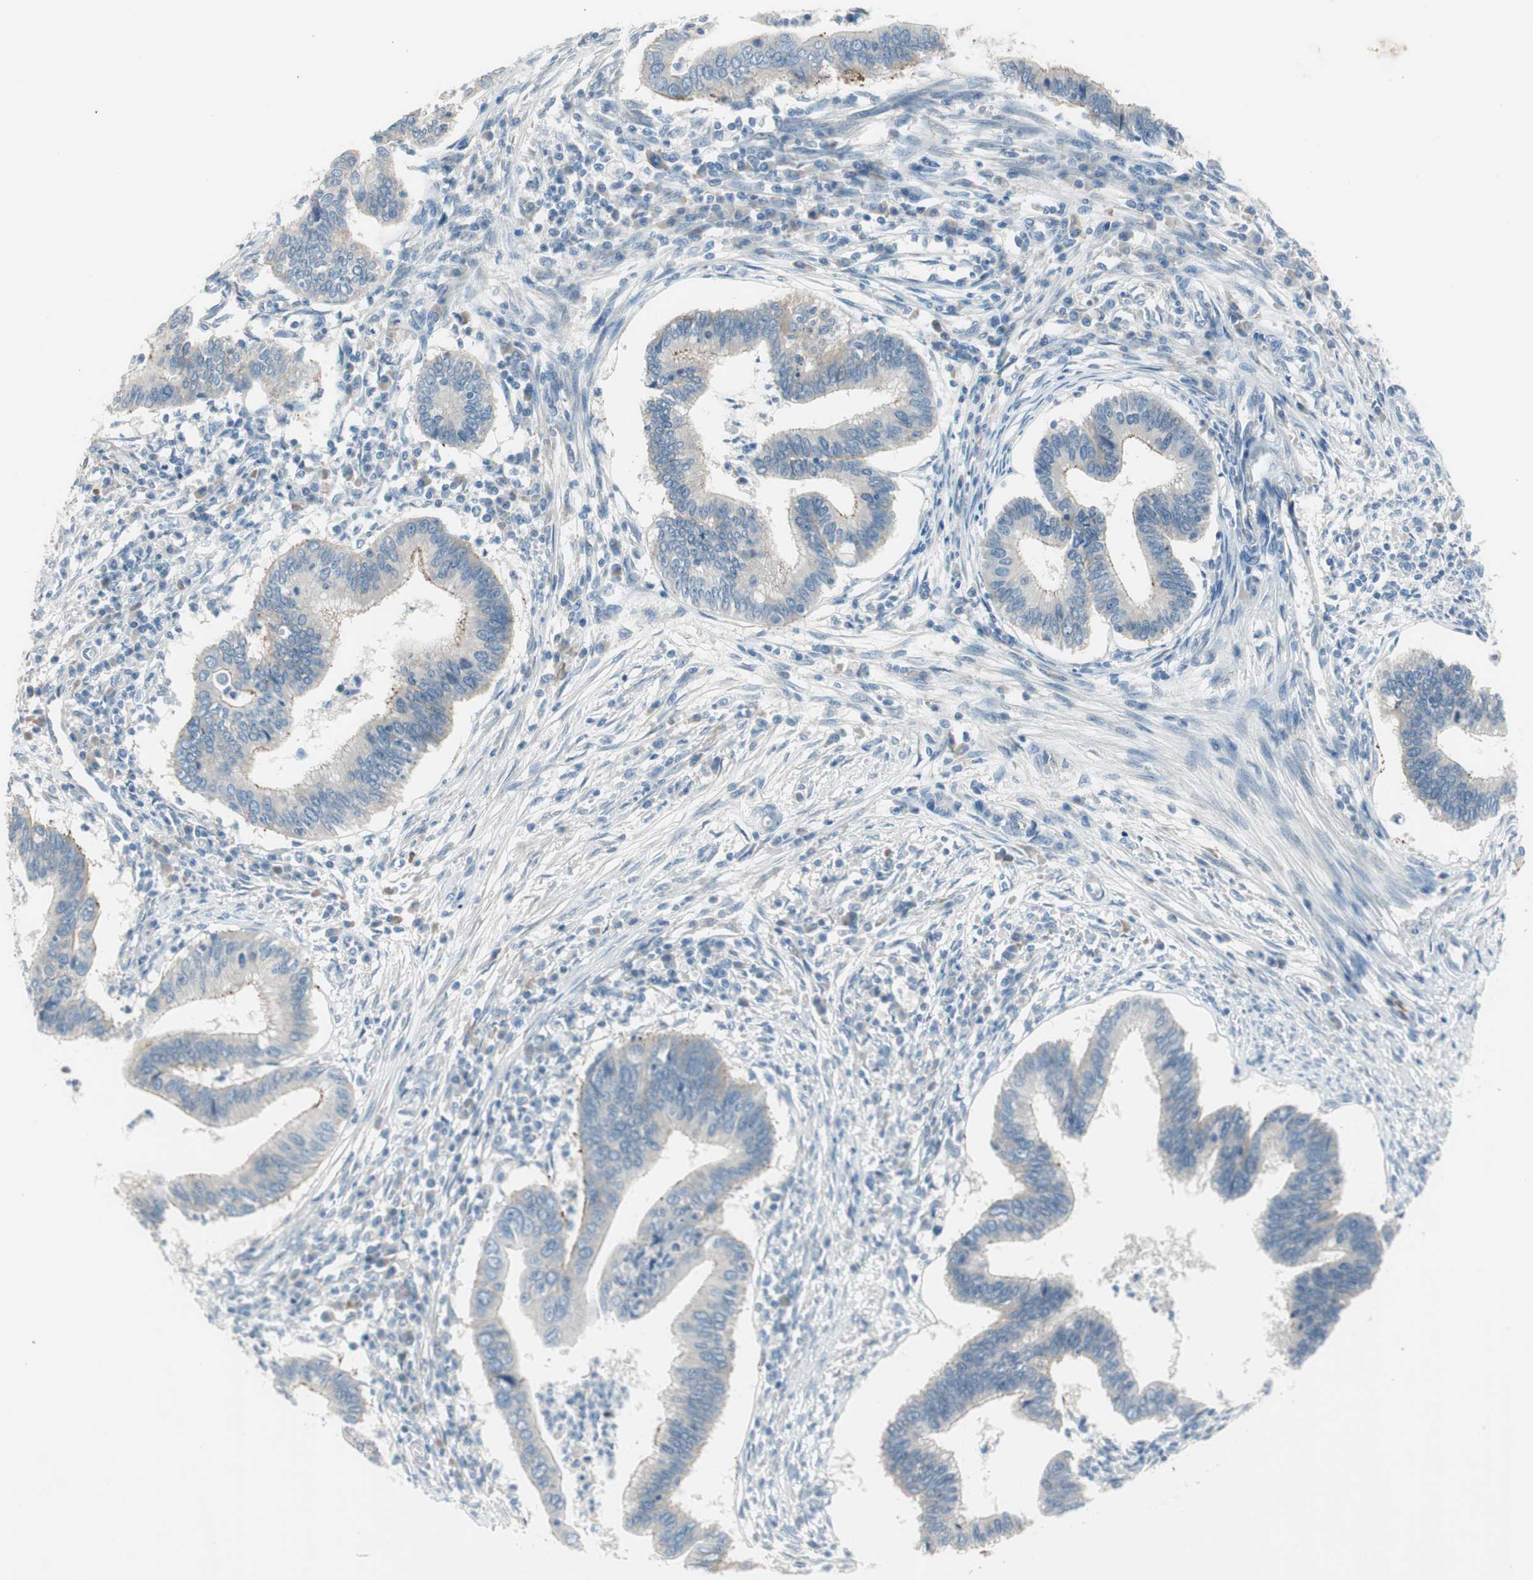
{"staining": {"intensity": "negative", "quantity": "none", "location": "none"}, "tissue": "cervical cancer", "cell_type": "Tumor cells", "image_type": "cancer", "snomed": [{"axis": "morphology", "description": "Adenocarcinoma, NOS"}, {"axis": "topography", "description": "Cervix"}], "caption": "Adenocarcinoma (cervical) was stained to show a protein in brown. There is no significant positivity in tumor cells.", "gene": "PRRG4", "patient": {"sex": "female", "age": 36}}